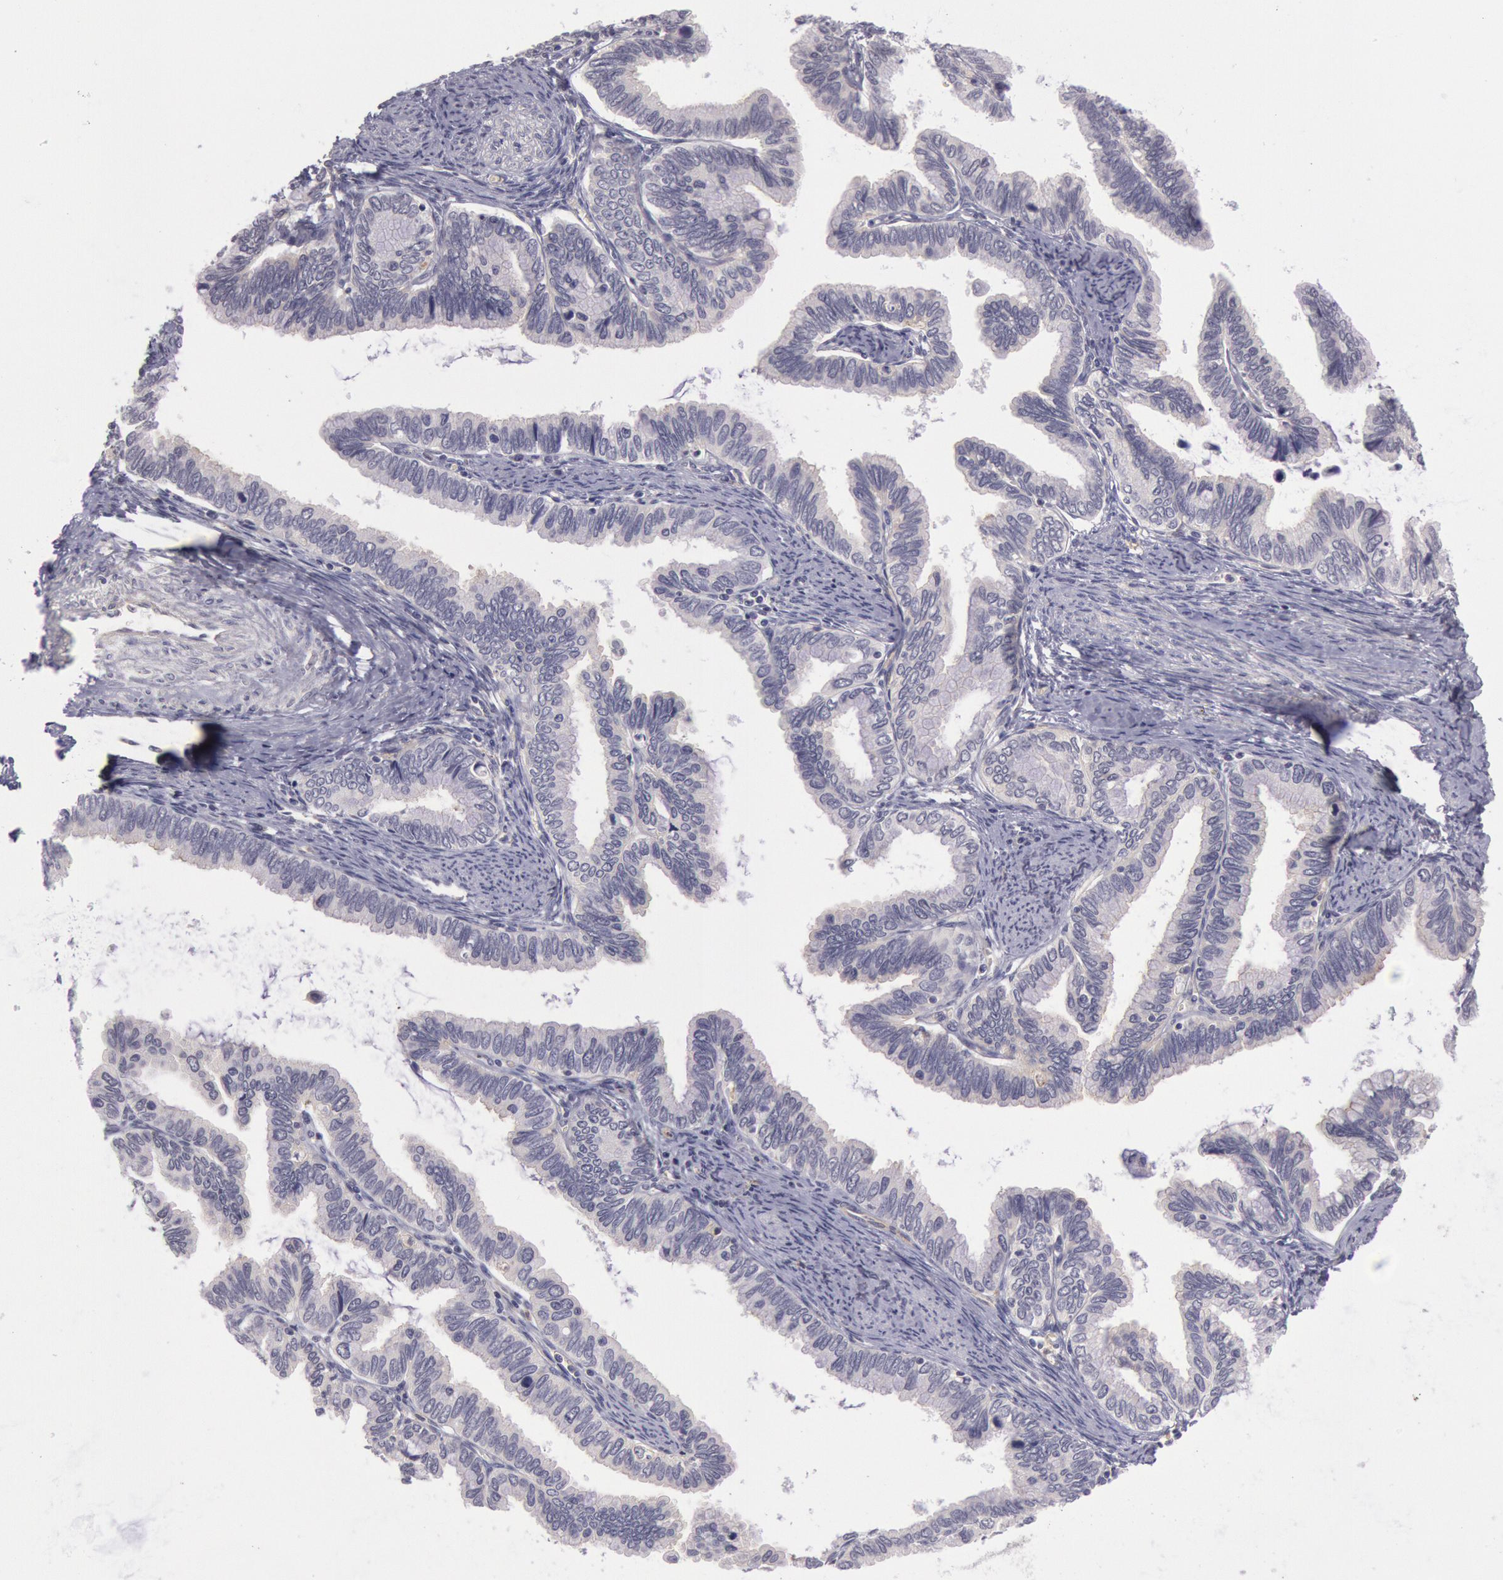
{"staining": {"intensity": "negative", "quantity": "none", "location": "none"}, "tissue": "cervical cancer", "cell_type": "Tumor cells", "image_type": "cancer", "snomed": [{"axis": "morphology", "description": "Adenocarcinoma, NOS"}, {"axis": "topography", "description": "Cervix"}], "caption": "An IHC histopathology image of cervical cancer is shown. There is no staining in tumor cells of cervical cancer. The staining was performed using DAB (3,3'-diaminobenzidine) to visualize the protein expression in brown, while the nuclei were stained in blue with hematoxylin (Magnification: 20x).", "gene": "MYO5A", "patient": {"sex": "female", "age": 49}}